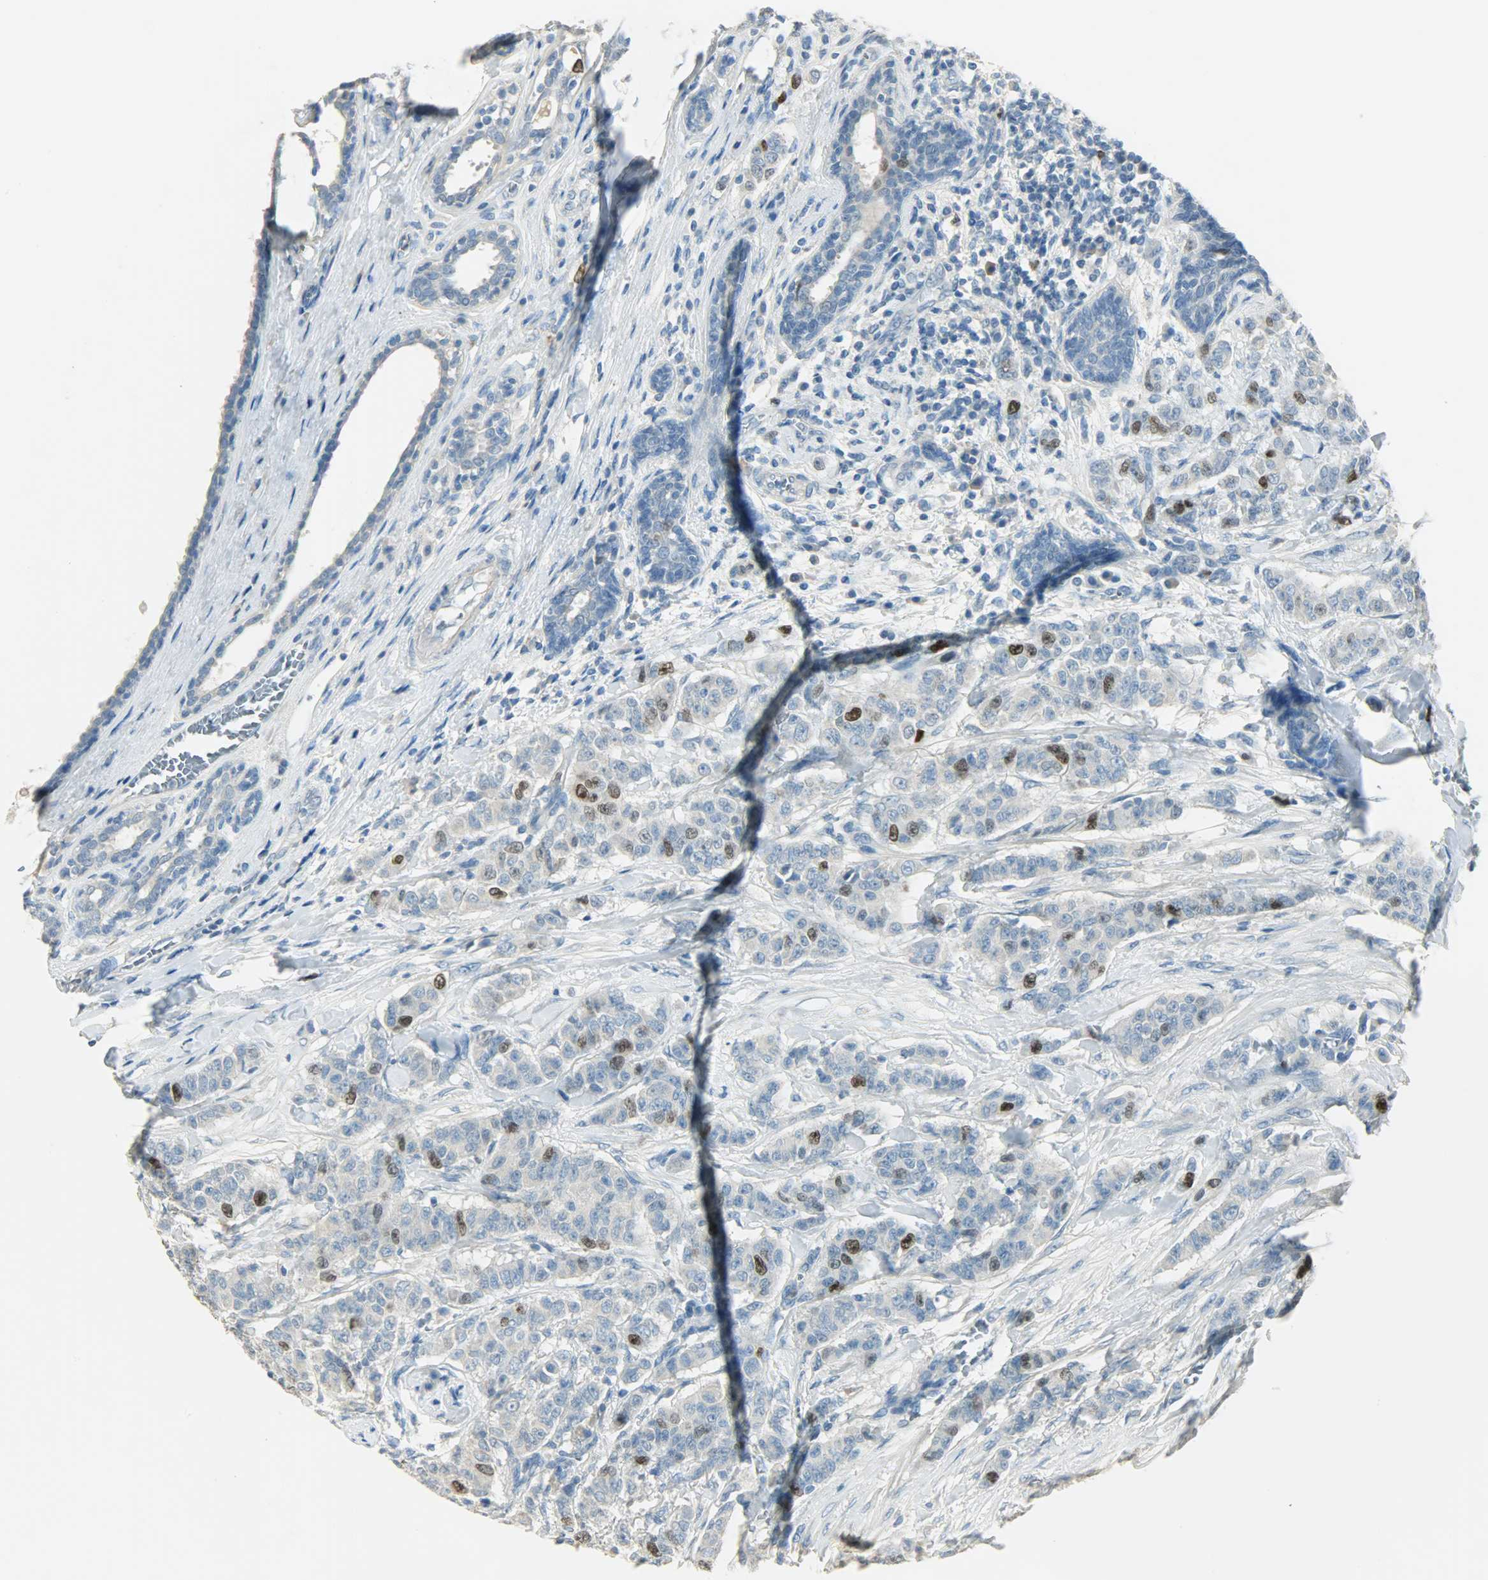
{"staining": {"intensity": "strong", "quantity": "<25%", "location": "nuclear"}, "tissue": "breast cancer", "cell_type": "Tumor cells", "image_type": "cancer", "snomed": [{"axis": "morphology", "description": "Duct carcinoma"}, {"axis": "topography", "description": "Breast"}], "caption": "Protein expression analysis of human breast cancer (invasive ductal carcinoma) reveals strong nuclear staining in approximately <25% of tumor cells. The protein of interest is shown in brown color, while the nuclei are stained blue.", "gene": "TPX2", "patient": {"sex": "female", "age": 40}}